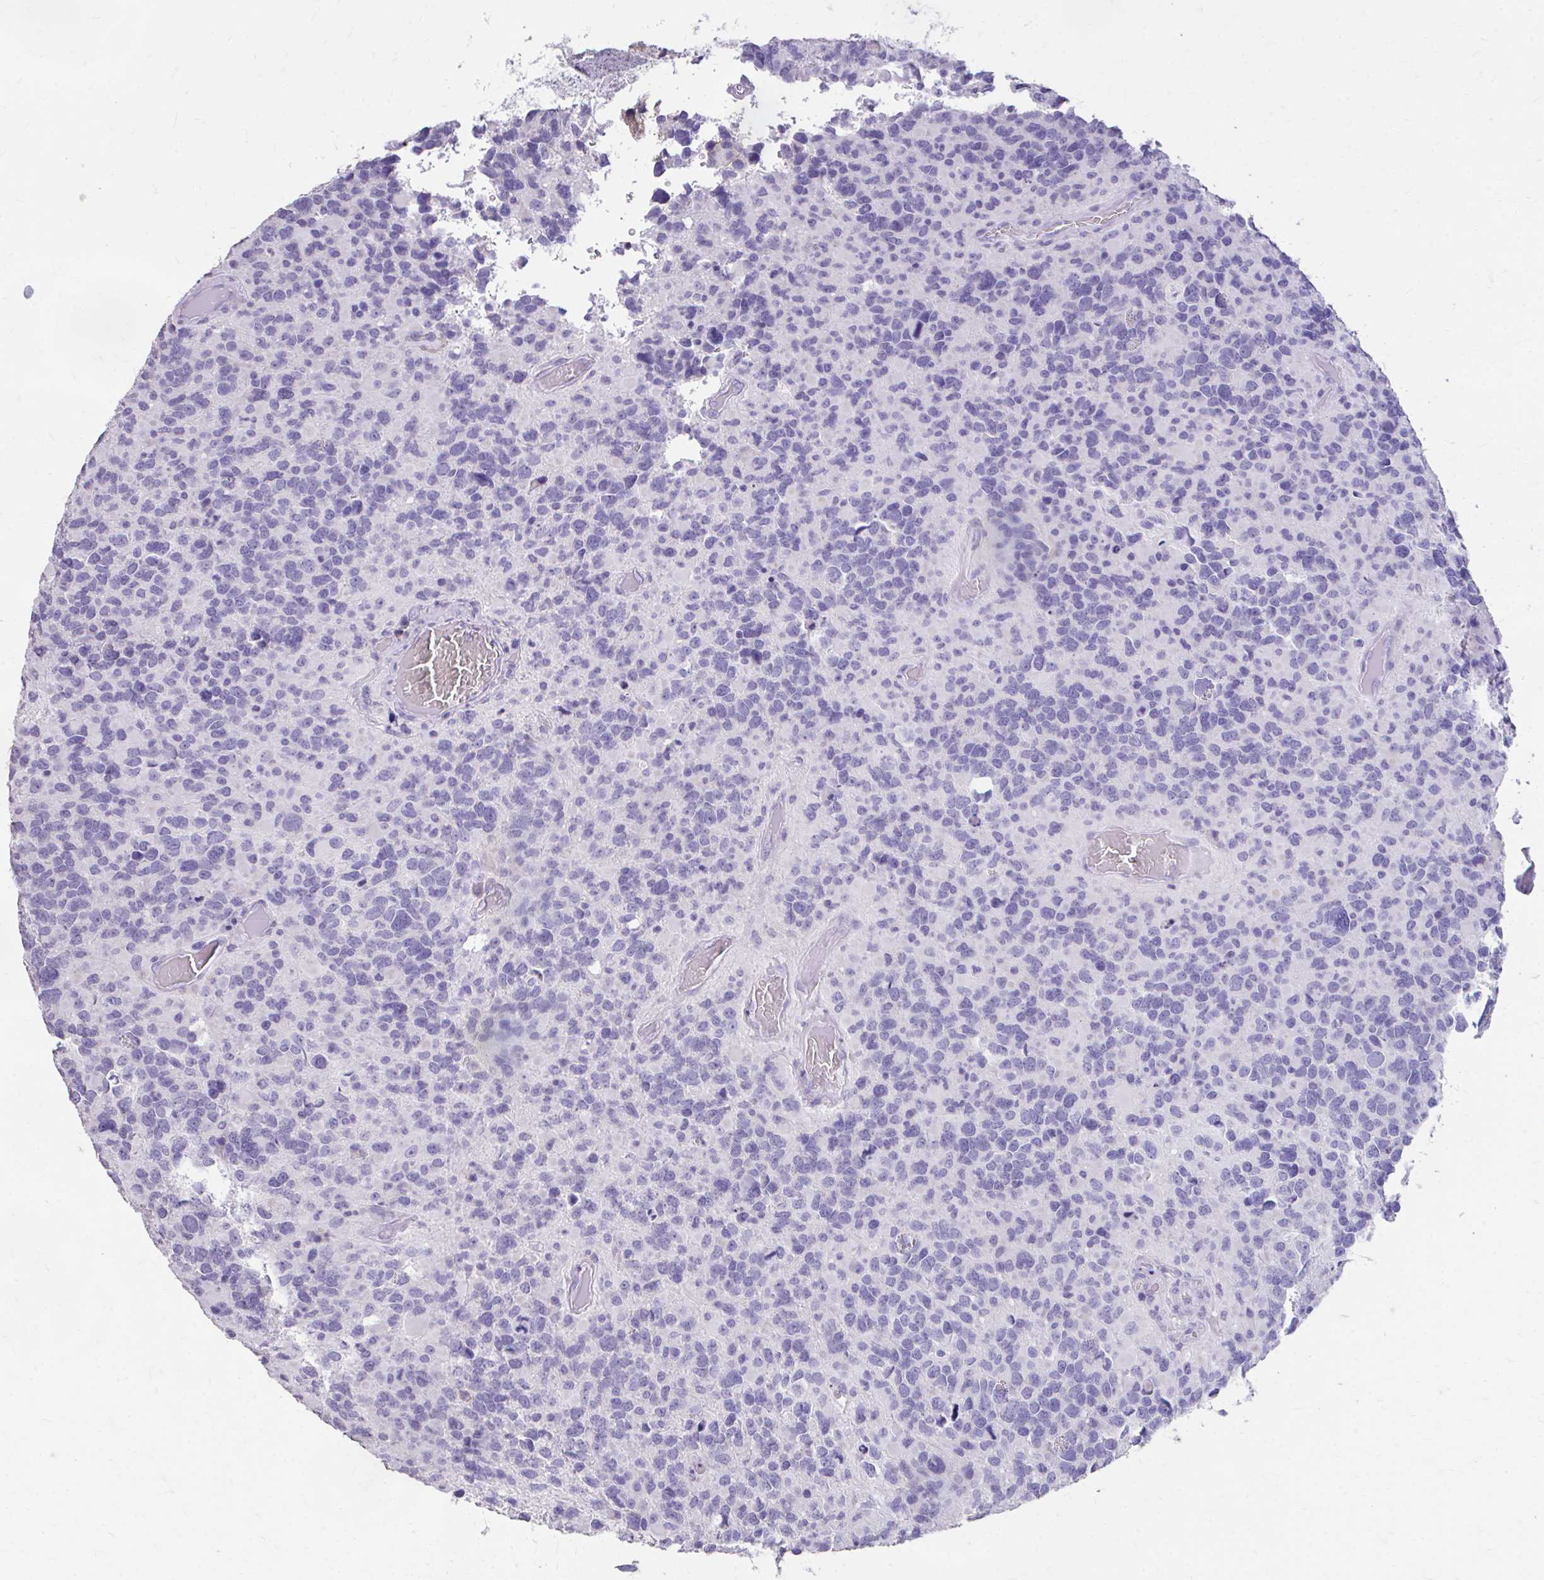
{"staining": {"intensity": "negative", "quantity": "none", "location": "none"}, "tissue": "glioma", "cell_type": "Tumor cells", "image_type": "cancer", "snomed": [{"axis": "morphology", "description": "Glioma, malignant, High grade"}, {"axis": "topography", "description": "Brain"}], "caption": "High magnification brightfield microscopy of glioma stained with DAB (brown) and counterstained with hematoxylin (blue): tumor cells show no significant staining. The staining is performed using DAB (3,3'-diaminobenzidine) brown chromogen with nuclei counter-stained in using hematoxylin.", "gene": "CFH", "patient": {"sex": "female", "age": 40}}